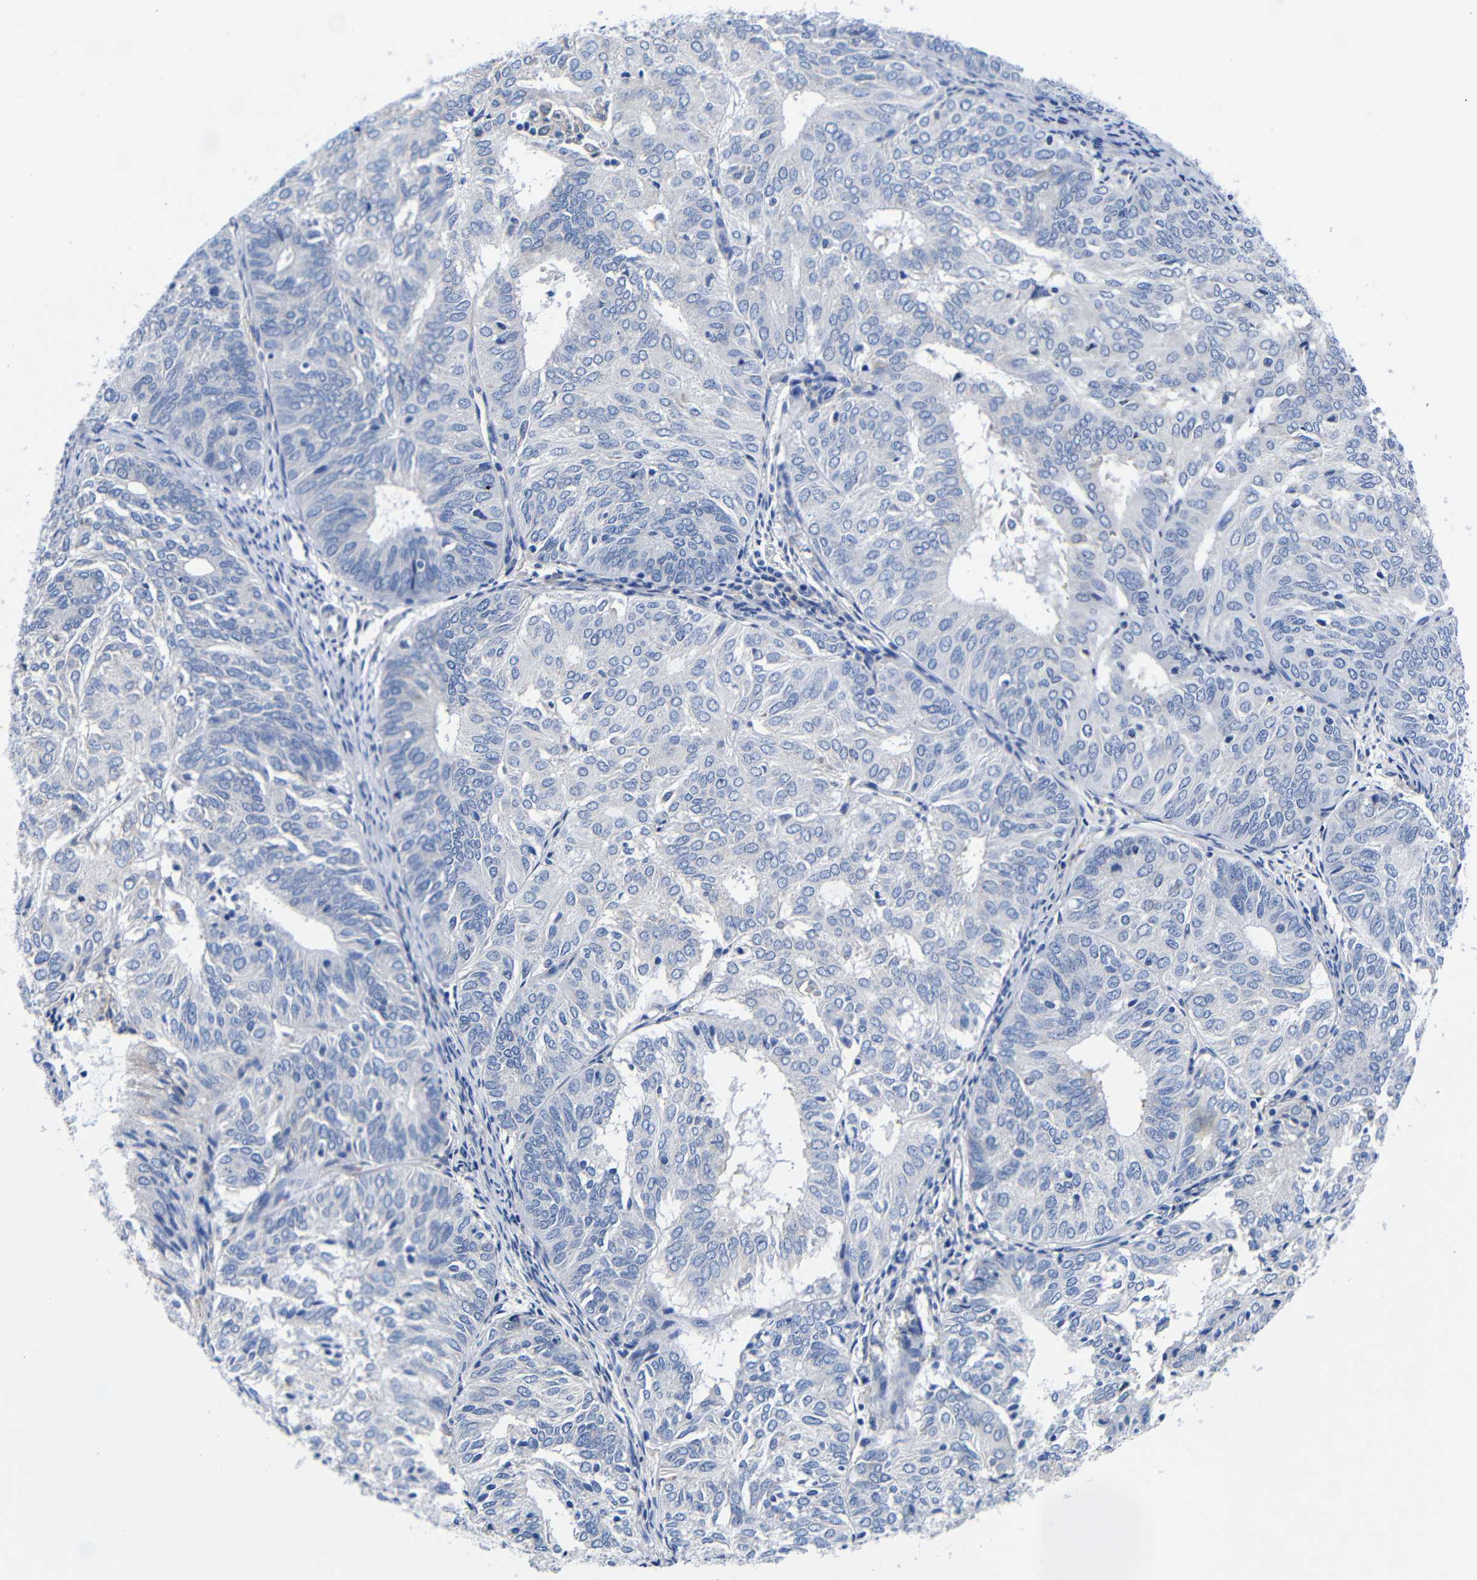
{"staining": {"intensity": "negative", "quantity": "none", "location": "none"}, "tissue": "endometrial cancer", "cell_type": "Tumor cells", "image_type": "cancer", "snomed": [{"axis": "morphology", "description": "Adenocarcinoma, NOS"}, {"axis": "topography", "description": "Uterus"}], "caption": "The immunohistochemistry histopathology image has no significant staining in tumor cells of endometrial cancer (adenocarcinoma) tissue.", "gene": "CLEC4G", "patient": {"sex": "female", "age": 60}}